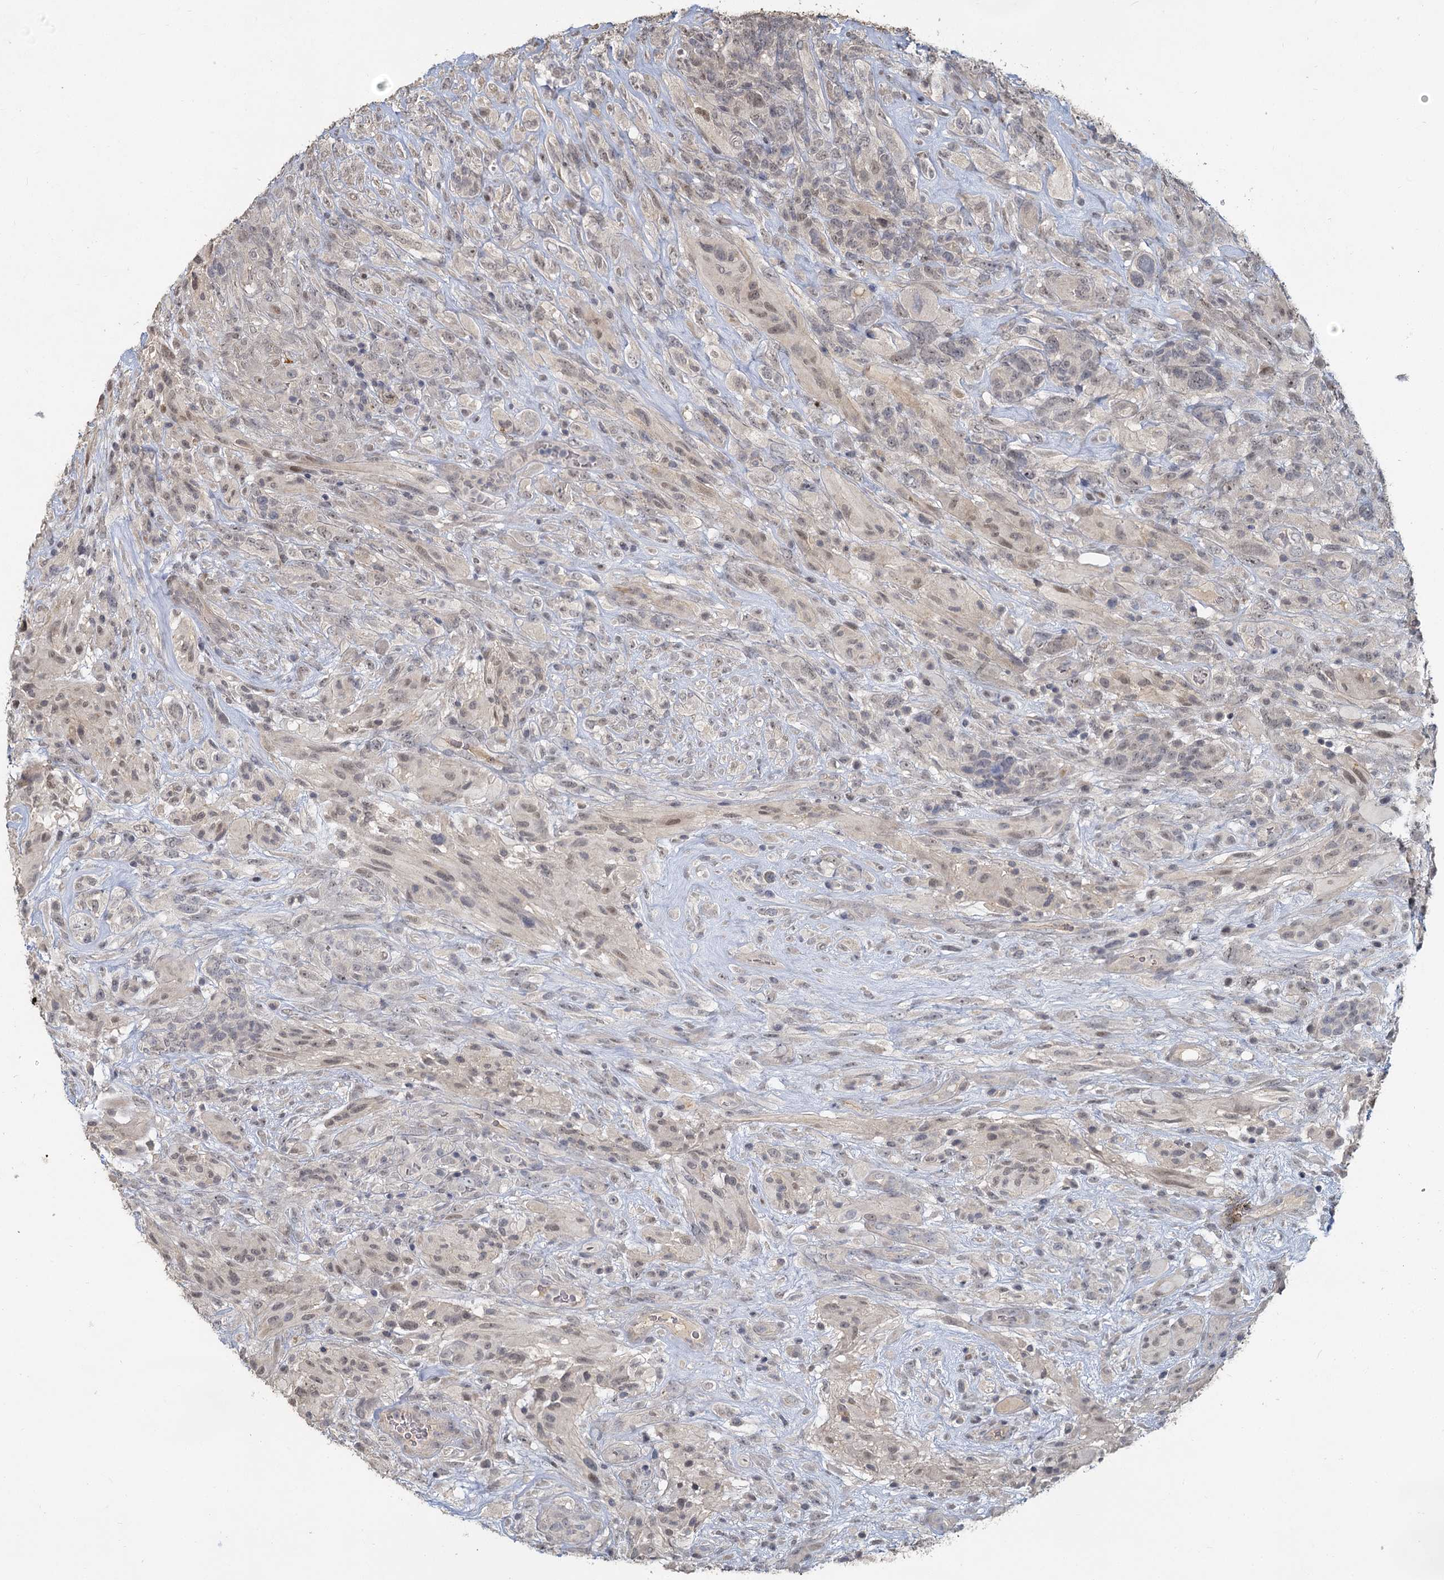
{"staining": {"intensity": "weak", "quantity": "<25%", "location": "nuclear"}, "tissue": "glioma", "cell_type": "Tumor cells", "image_type": "cancer", "snomed": [{"axis": "morphology", "description": "Glioma, malignant, High grade"}, {"axis": "topography", "description": "Brain"}], "caption": "Tumor cells are negative for protein expression in human glioma.", "gene": "MUCL1", "patient": {"sex": "male", "age": 61}}